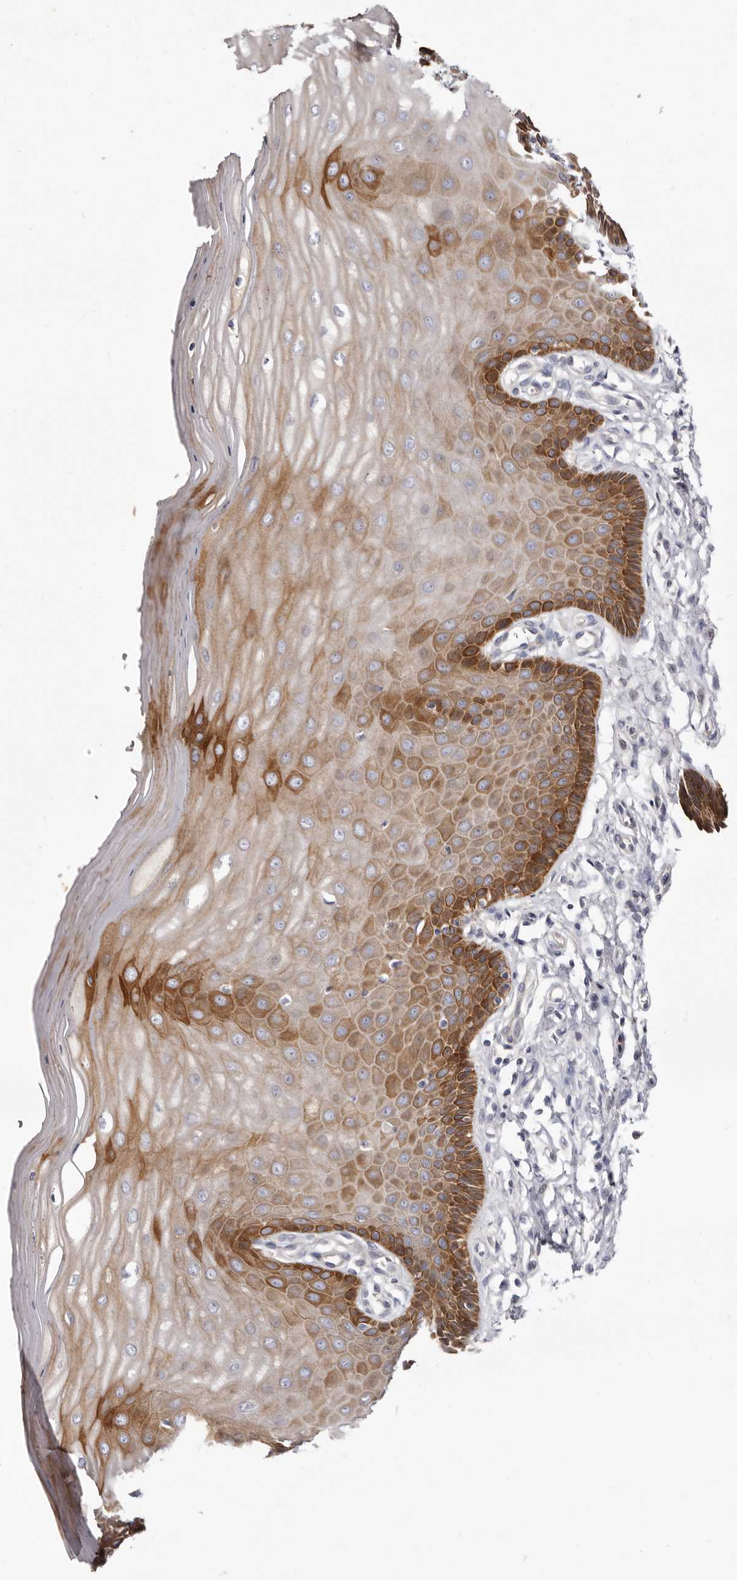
{"staining": {"intensity": "moderate", "quantity": ">75%", "location": "cytoplasmic/membranous"}, "tissue": "cervix", "cell_type": "Glandular cells", "image_type": "normal", "snomed": [{"axis": "morphology", "description": "Normal tissue, NOS"}, {"axis": "topography", "description": "Cervix"}], "caption": "Protein staining by IHC displays moderate cytoplasmic/membranous expression in about >75% of glandular cells in unremarkable cervix. Ihc stains the protein of interest in brown and the nuclei are stained blue.", "gene": "STK16", "patient": {"sex": "female", "age": 55}}